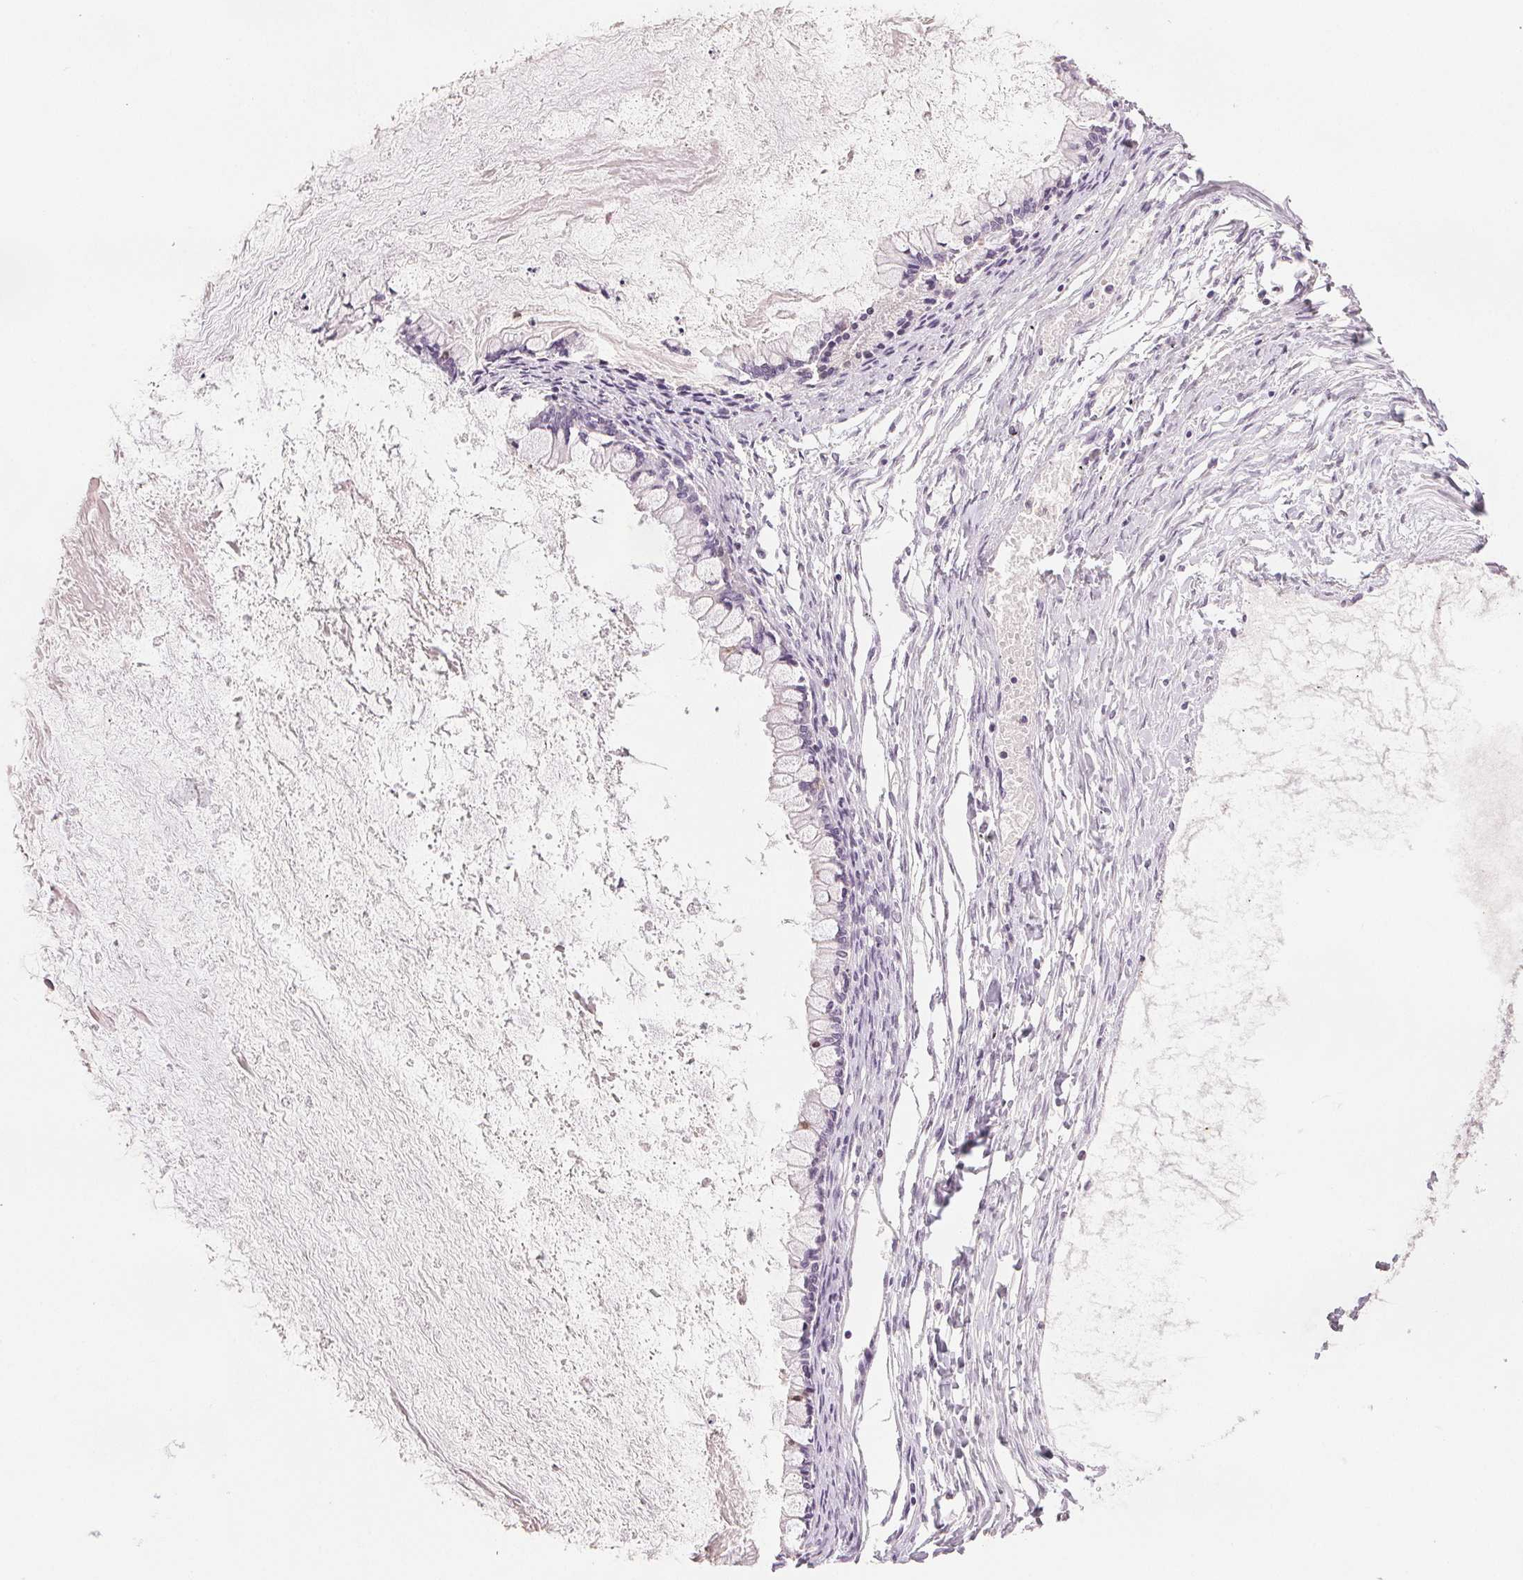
{"staining": {"intensity": "negative", "quantity": "none", "location": "none"}, "tissue": "ovarian cancer", "cell_type": "Tumor cells", "image_type": "cancer", "snomed": [{"axis": "morphology", "description": "Cystadenocarcinoma, mucinous, NOS"}, {"axis": "topography", "description": "Ovary"}], "caption": "Image shows no protein staining in tumor cells of ovarian cancer tissue. (DAB (3,3'-diaminobenzidine) IHC with hematoxylin counter stain).", "gene": "SCGN", "patient": {"sex": "female", "age": 67}}